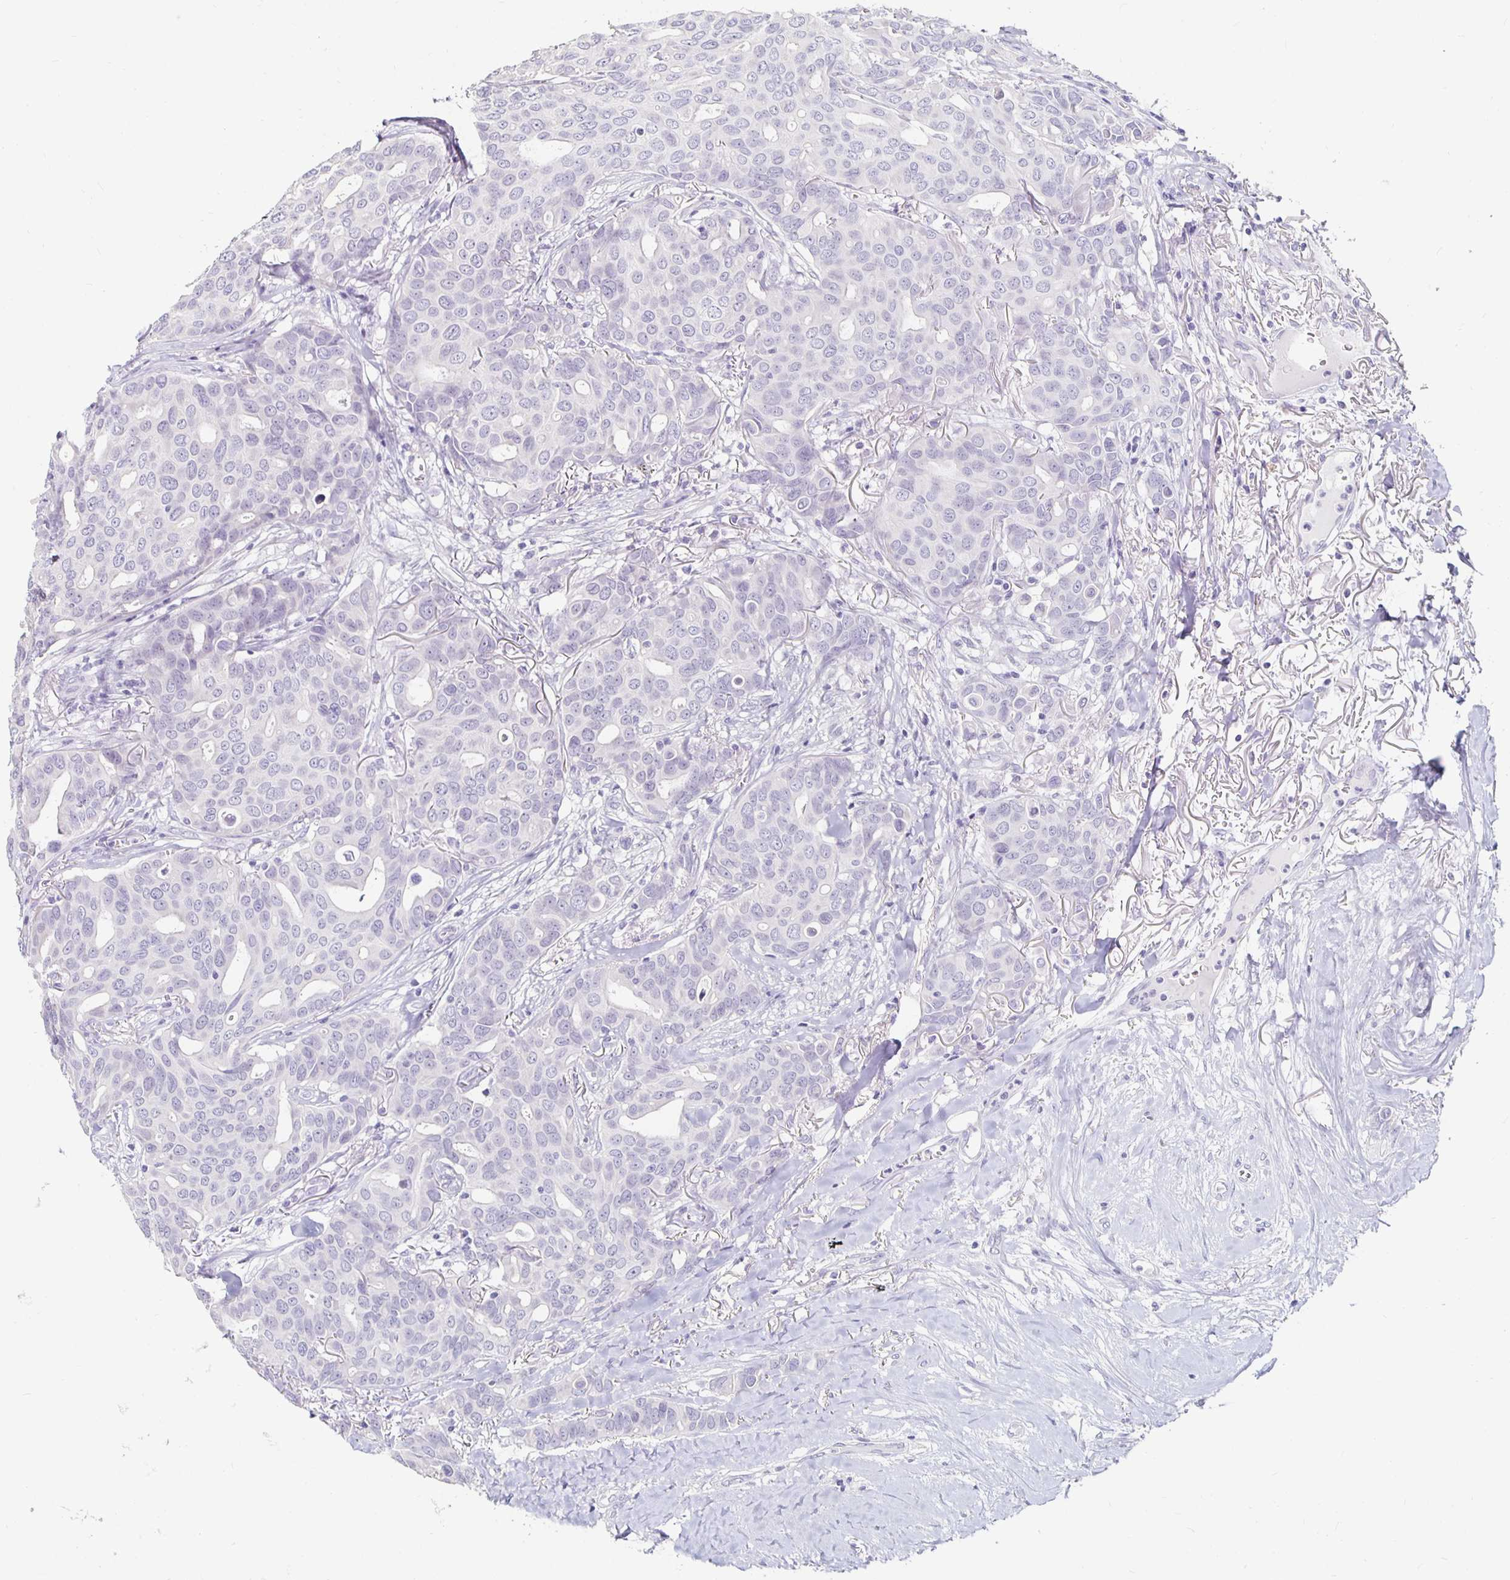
{"staining": {"intensity": "negative", "quantity": "none", "location": "none"}, "tissue": "breast cancer", "cell_type": "Tumor cells", "image_type": "cancer", "snomed": [{"axis": "morphology", "description": "Duct carcinoma"}, {"axis": "topography", "description": "Breast"}], "caption": "Breast intraductal carcinoma stained for a protein using immunohistochemistry demonstrates no staining tumor cells.", "gene": "KCNQ2", "patient": {"sex": "female", "age": 54}}